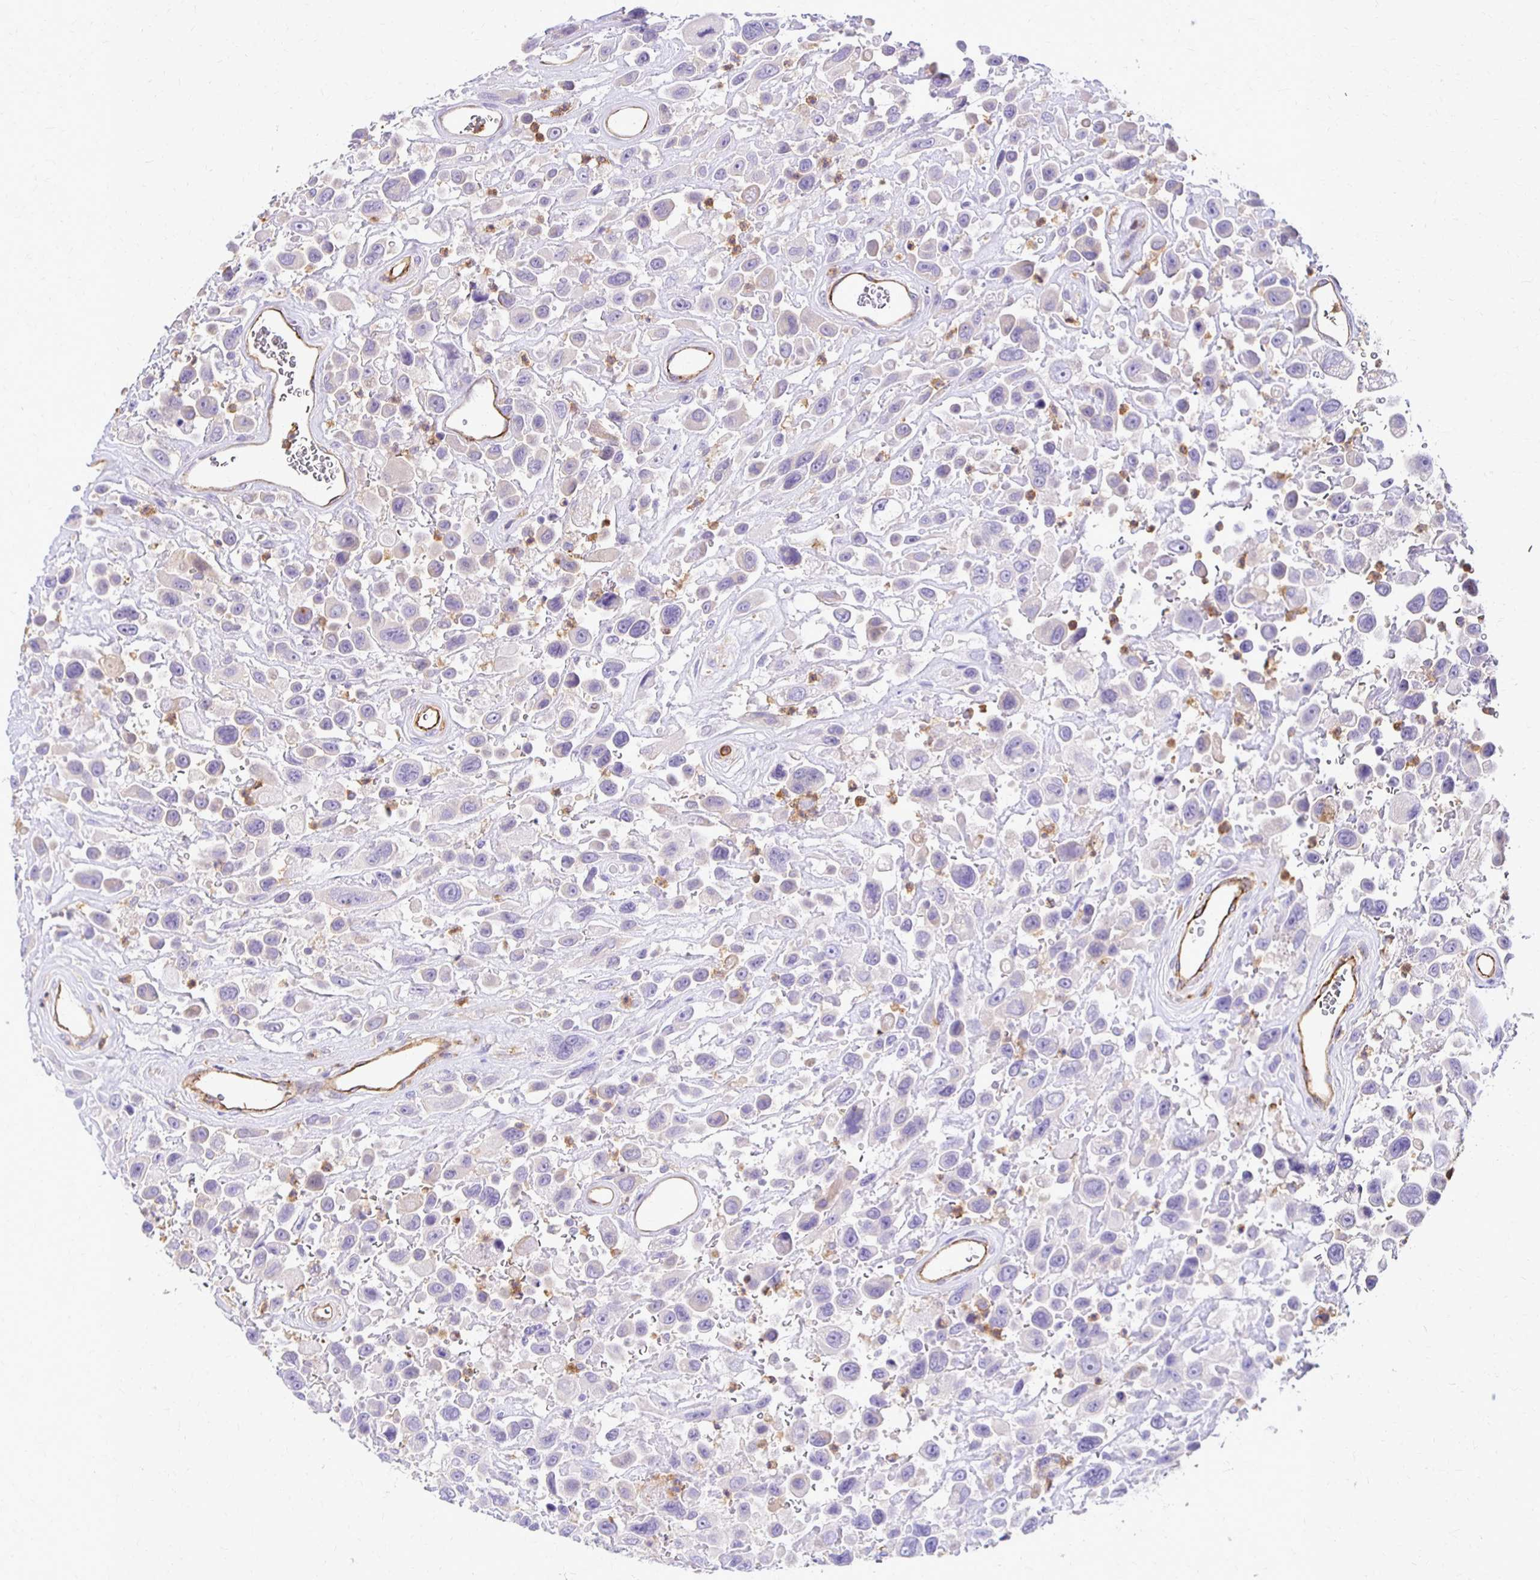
{"staining": {"intensity": "negative", "quantity": "none", "location": "none"}, "tissue": "urothelial cancer", "cell_type": "Tumor cells", "image_type": "cancer", "snomed": [{"axis": "morphology", "description": "Urothelial carcinoma, High grade"}, {"axis": "topography", "description": "Urinary bladder"}], "caption": "High magnification brightfield microscopy of urothelial carcinoma (high-grade) stained with DAB (brown) and counterstained with hematoxylin (blue): tumor cells show no significant expression.", "gene": "TTYH1", "patient": {"sex": "male", "age": 53}}